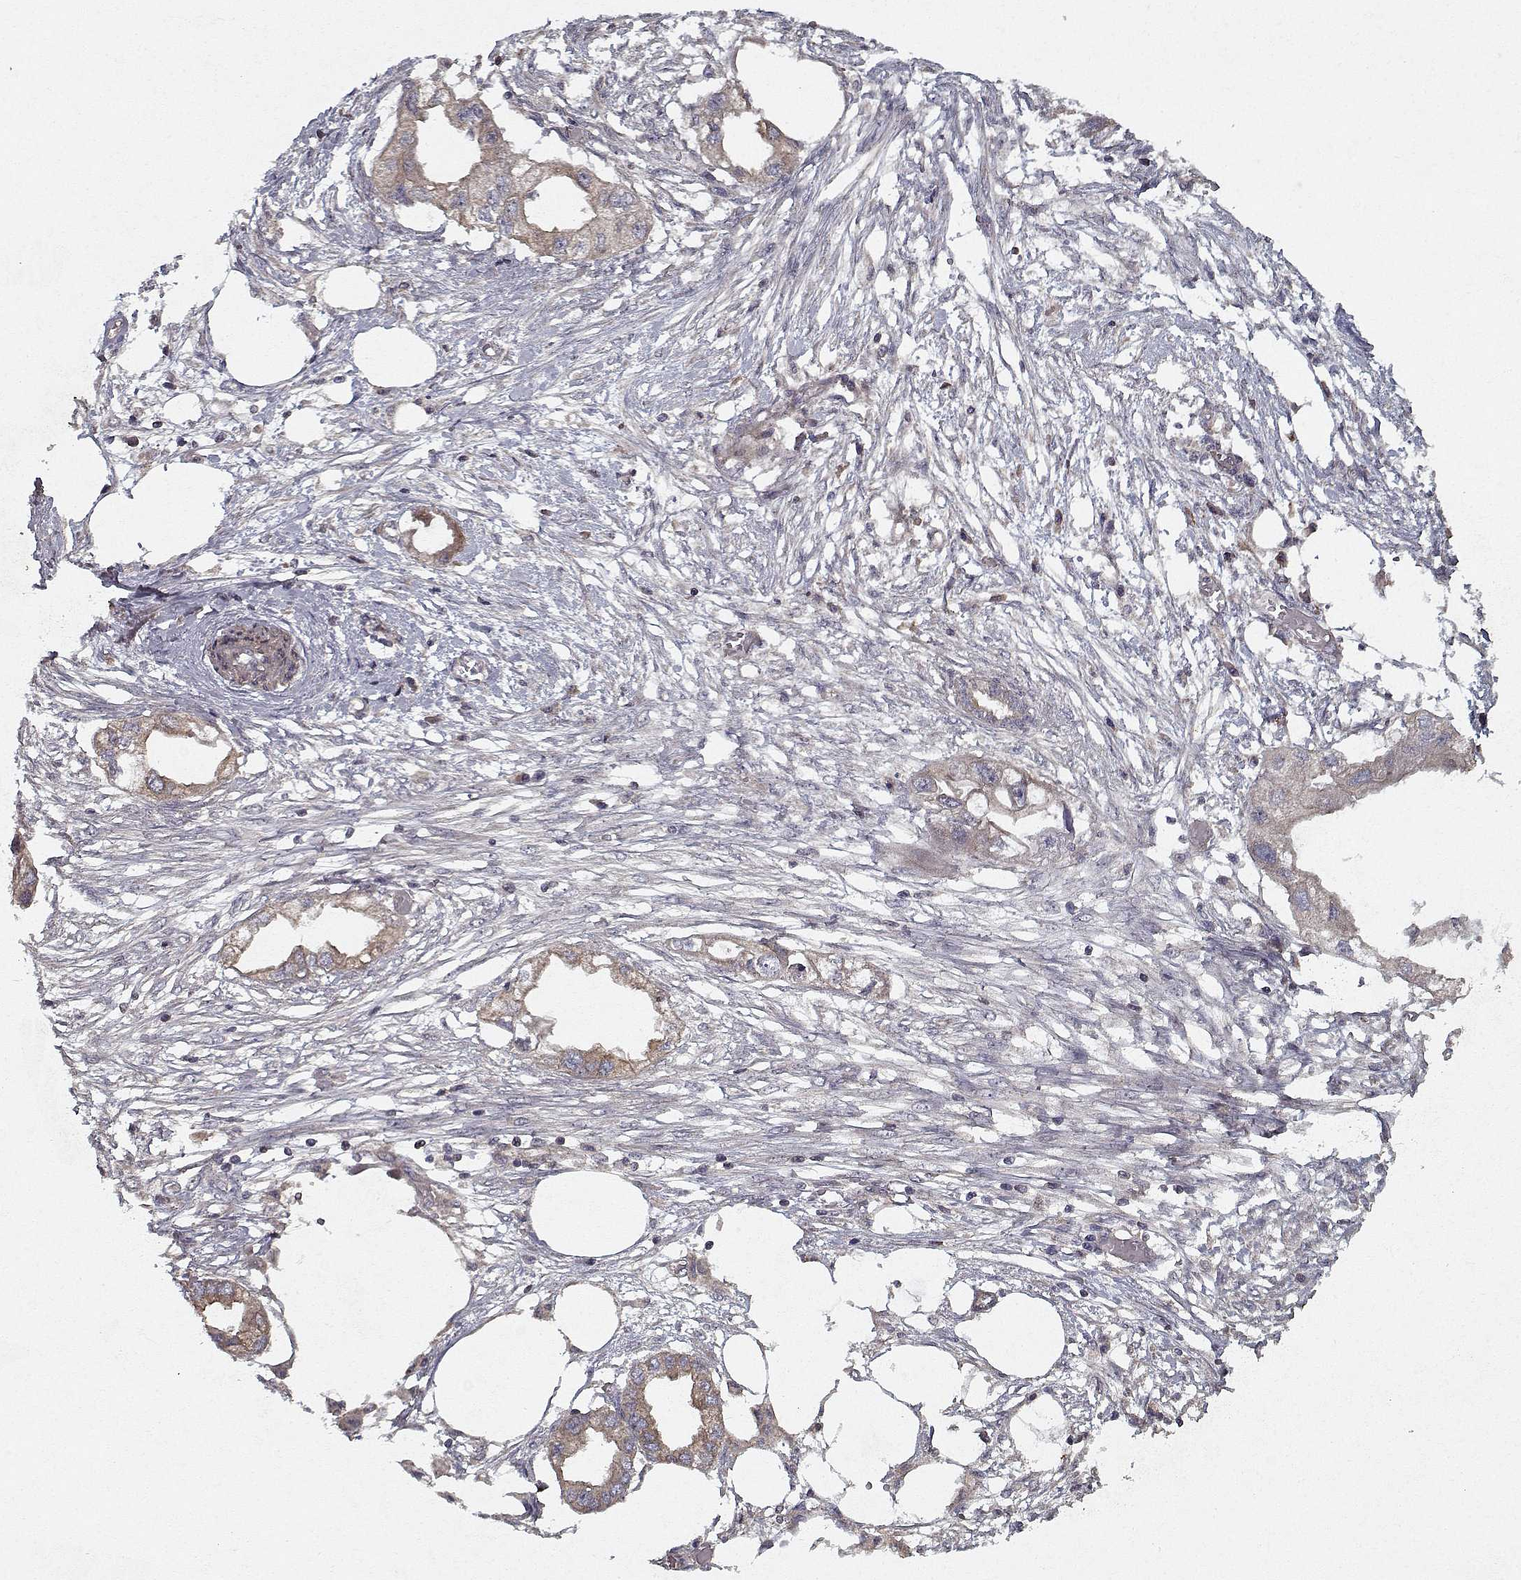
{"staining": {"intensity": "weak", "quantity": ">75%", "location": "cytoplasmic/membranous"}, "tissue": "endometrial cancer", "cell_type": "Tumor cells", "image_type": "cancer", "snomed": [{"axis": "morphology", "description": "Adenocarcinoma, NOS"}, {"axis": "morphology", "description": "Adenocarcinoma, metastatic, NOS"}, {"axis": "topography", "description": "Adipose tissue"}, {"axis": "topography", "description": "Endometrium"}], "caption": "Immunohistochemistry of adenocarcinoma (endometrial) reveals low levels of weak cytoplasmic/membranous staining in approximately >75% of tumor cells. The protein of interest is stained brown, and the nuclei are stained in blue (DAB IHC with brightfield microscopy, high magnification).", "gene": "PPP1R12A", "patient": {"sex": "female", "age": 67}}